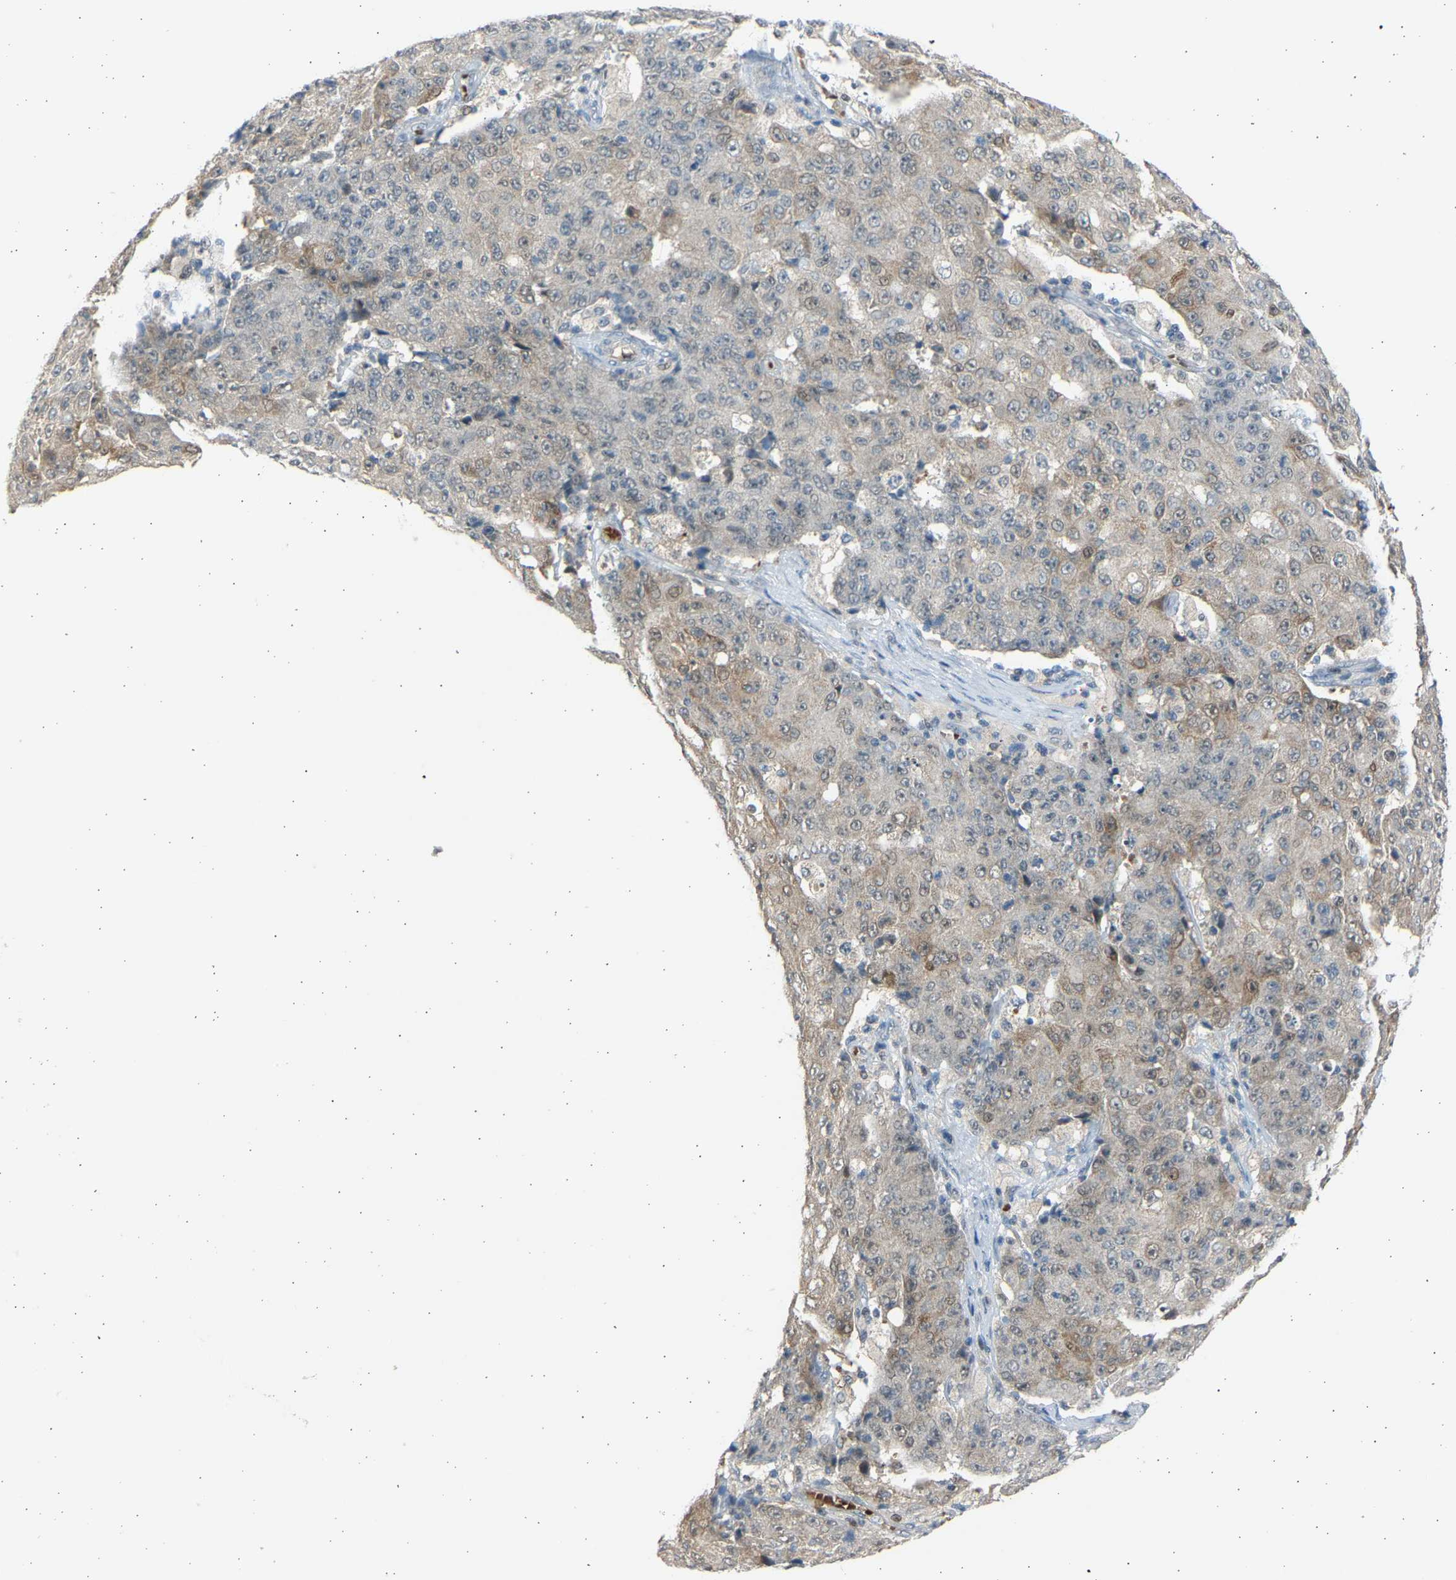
{"staining": {"intensity": "weak", "quantity": "<25%", "location": "nuclear"}, "tissue": "ovarian cancer", "cell_type": "Tumor cells", "image_type": "cancer", "snomed": [{"axis": "morphology", "description": "Carcinoma, endometroid"}, {"axis": "topography", "description": "Ovary"}], "caption": "The photomicrograph shows no staining of tumor cells in ovarian cancer.", "gene": "BIRC2", "patient": {"sex": "female", "age": 42}}